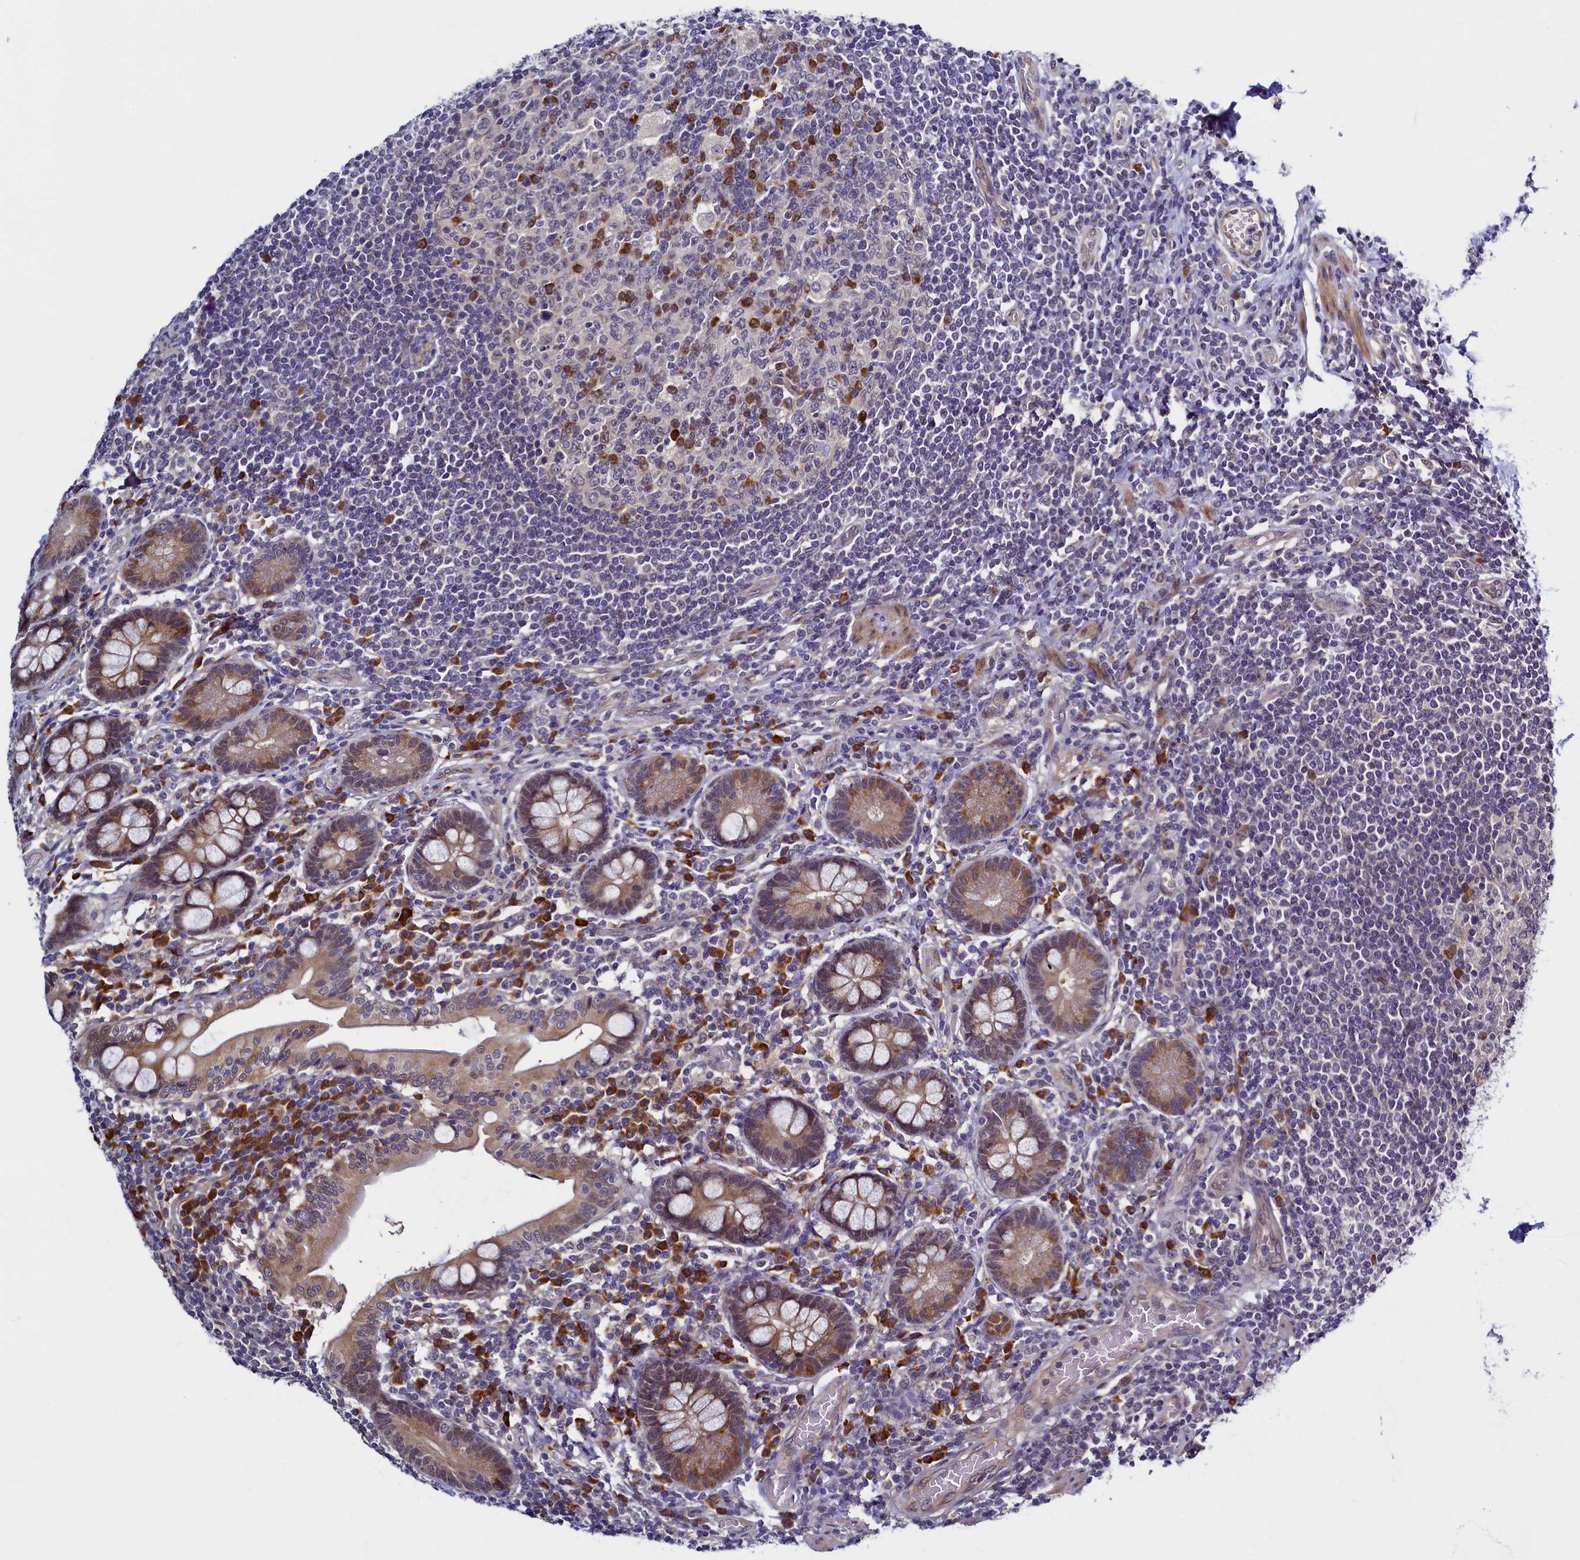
{"staining": {"intensity": "moderate", "quantity": ">75%", "location": "cytoplasmic/membranous"}, "tissue": "small intestine", "cell_type": "Glandular cells", "image_type": "normal", "snomed": [{"axis": "morphology", "description": "Normal tissue, NOS"}, {"axis": "topography", "description": "Small intestine"}], "caption": "DAB immunohistochemical staining of unremarkable small intestine shows moderate cytoplasmic/membranous protein positivity in about >75% of glandular cells.", "gene": "SLC16A14", "patient": {"sex": "male", "age": 52}}